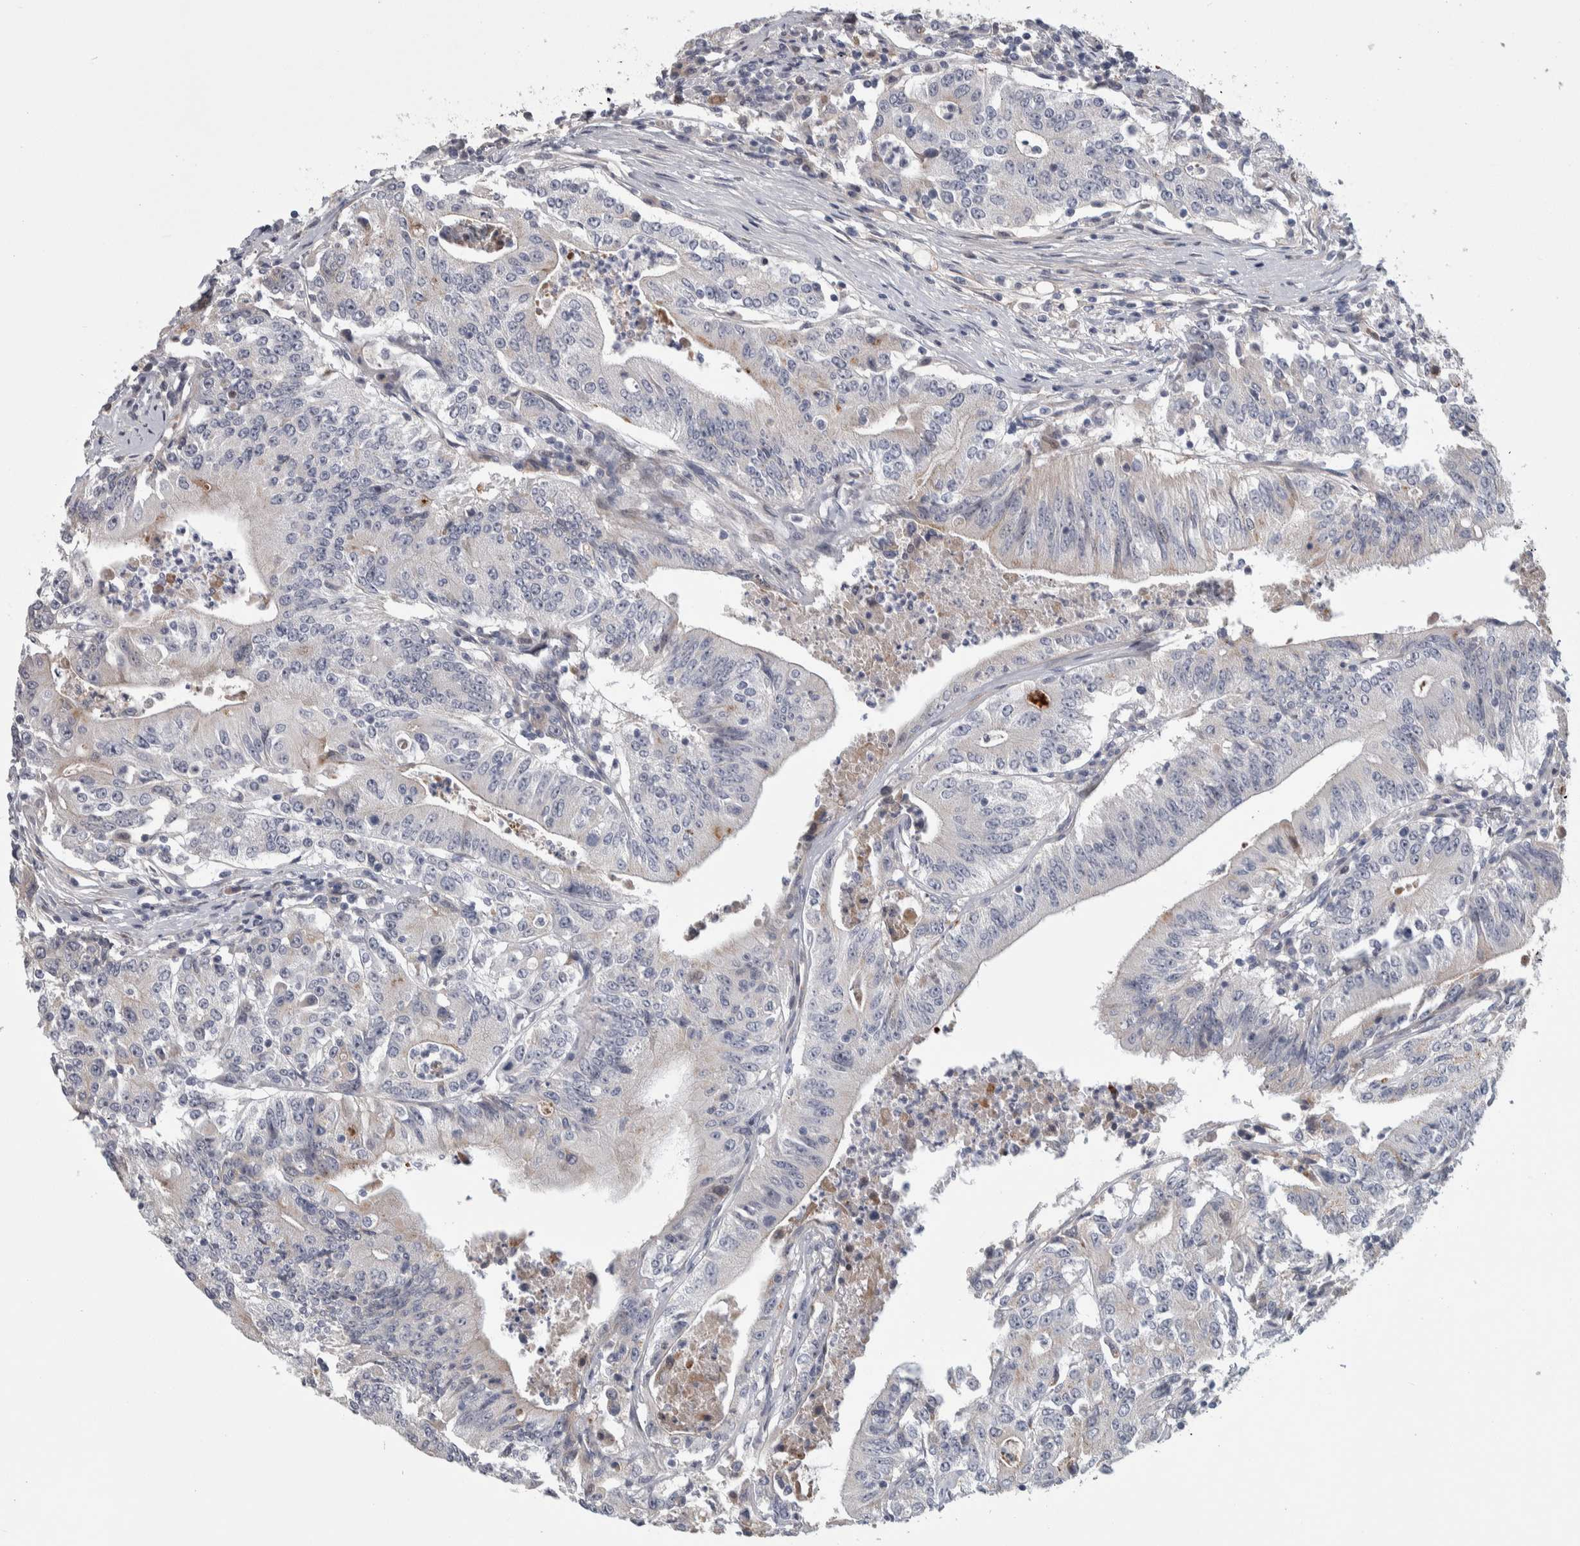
{"staining": {"intensity": "negative", "quantity": "none", "location": "none"}, "tissue": "colorectal cancer", "cell_type": "Tumor cells", "image_type": "cancer", "snomed": [{"axis": "morphology", "description": "Adenocarcinoma, NOS"}, {"axis": "topography", "description": "Colon"}], "caption": "An image of adenocarcinoma (colorectal) stained for a protein demonstrates no brown staining in tumor cells.", "gene": "PSMG3", "patient": {"sex": "female", "age": 77}}